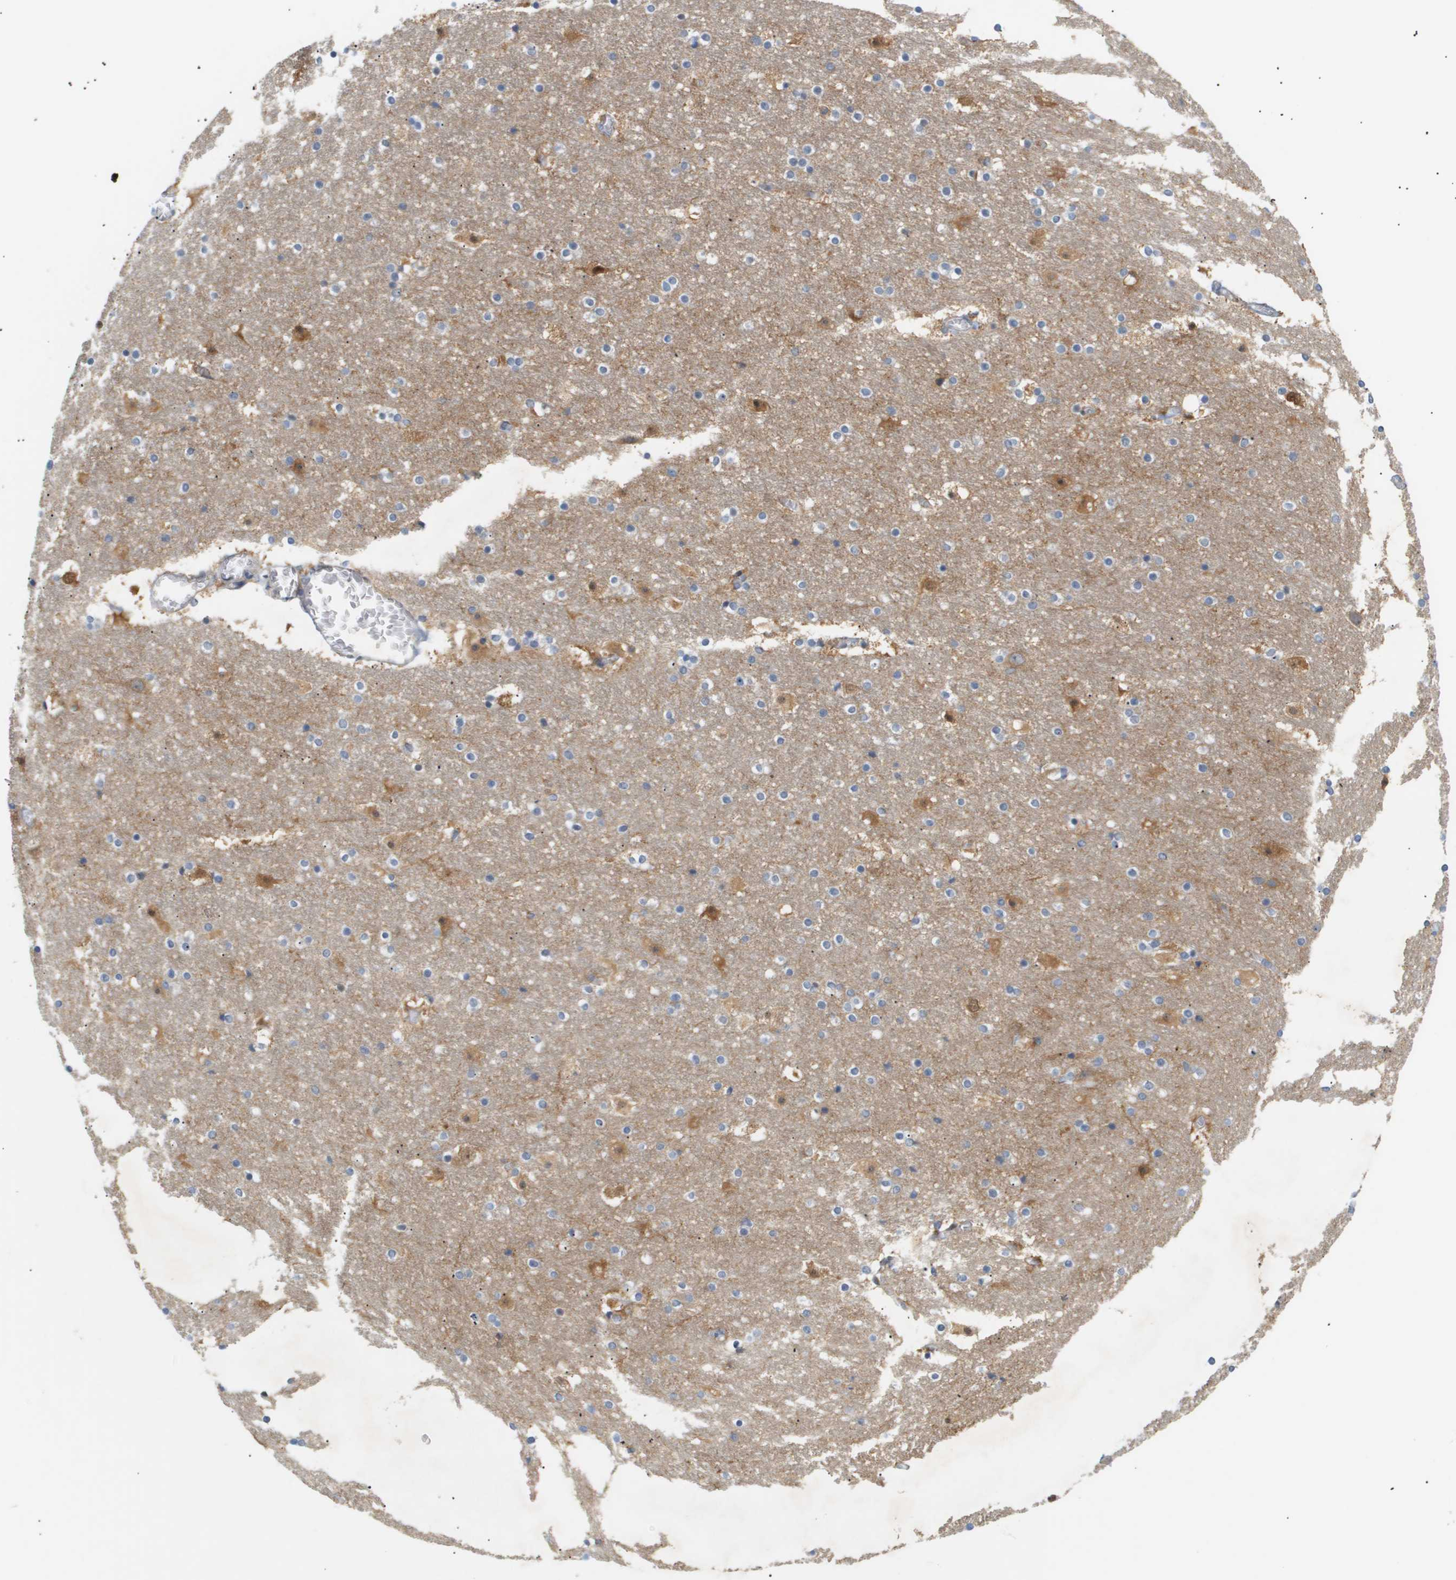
{"staining": {"intensity": "strong", "quantity": "25%-75%", "location": "cytoplasmic/membranous"}, "tissue": "hippocampus", "cell_type": "Glial cells", "image_type": "normal", "snomed": [{"axis": "morphology", "description": "Normal tissue, NOS"}, {"axis": "topography", "description": "Hippocampus"}], "caption": "The image reveals immunohistochemical staining of normal hippocampus. There is strong cytoplasmic/membranous expression is present in about 25%-75% of glial cells.", "gene": "CORO2B", "patient": {"sex": "male", "age": 45}}